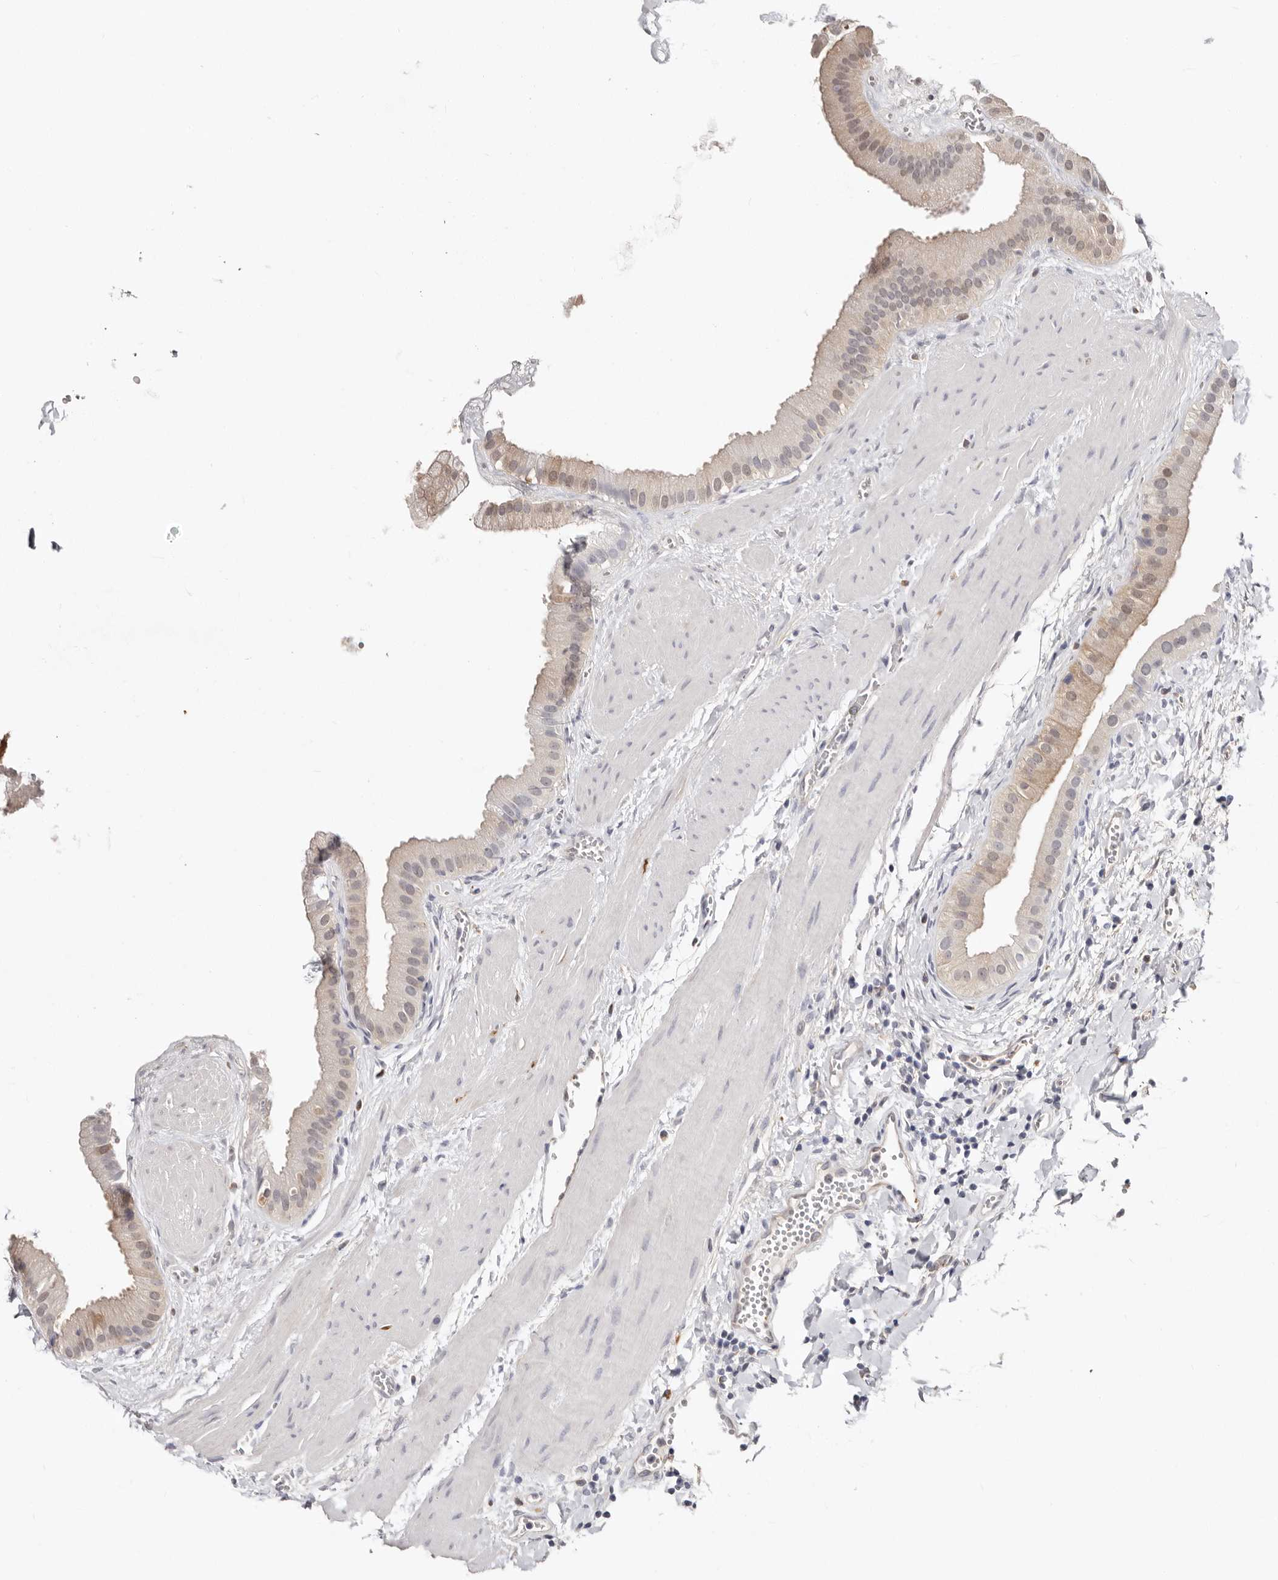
{"staining": {"intensity": "moderate", "quantity": "25%-75%", "location": "cytoplasmic/membranous,nuclear"}, "tissue": "gallbladder", "cell_type": "Glandular cells", "image_type": "normal", "snomed": [{"axis": "morphology", "description": "Normal tissue, NOS"}, {"axis": "topography", "description": "Gallbladder"}], "caption": "An image of gallbladder stained for a protein shows moderate cytoplasmic/membranous,nuclear brown staining in glandular cells.", "gene": "PKDCC", "patient": {"sex": "male", "age": 55}}